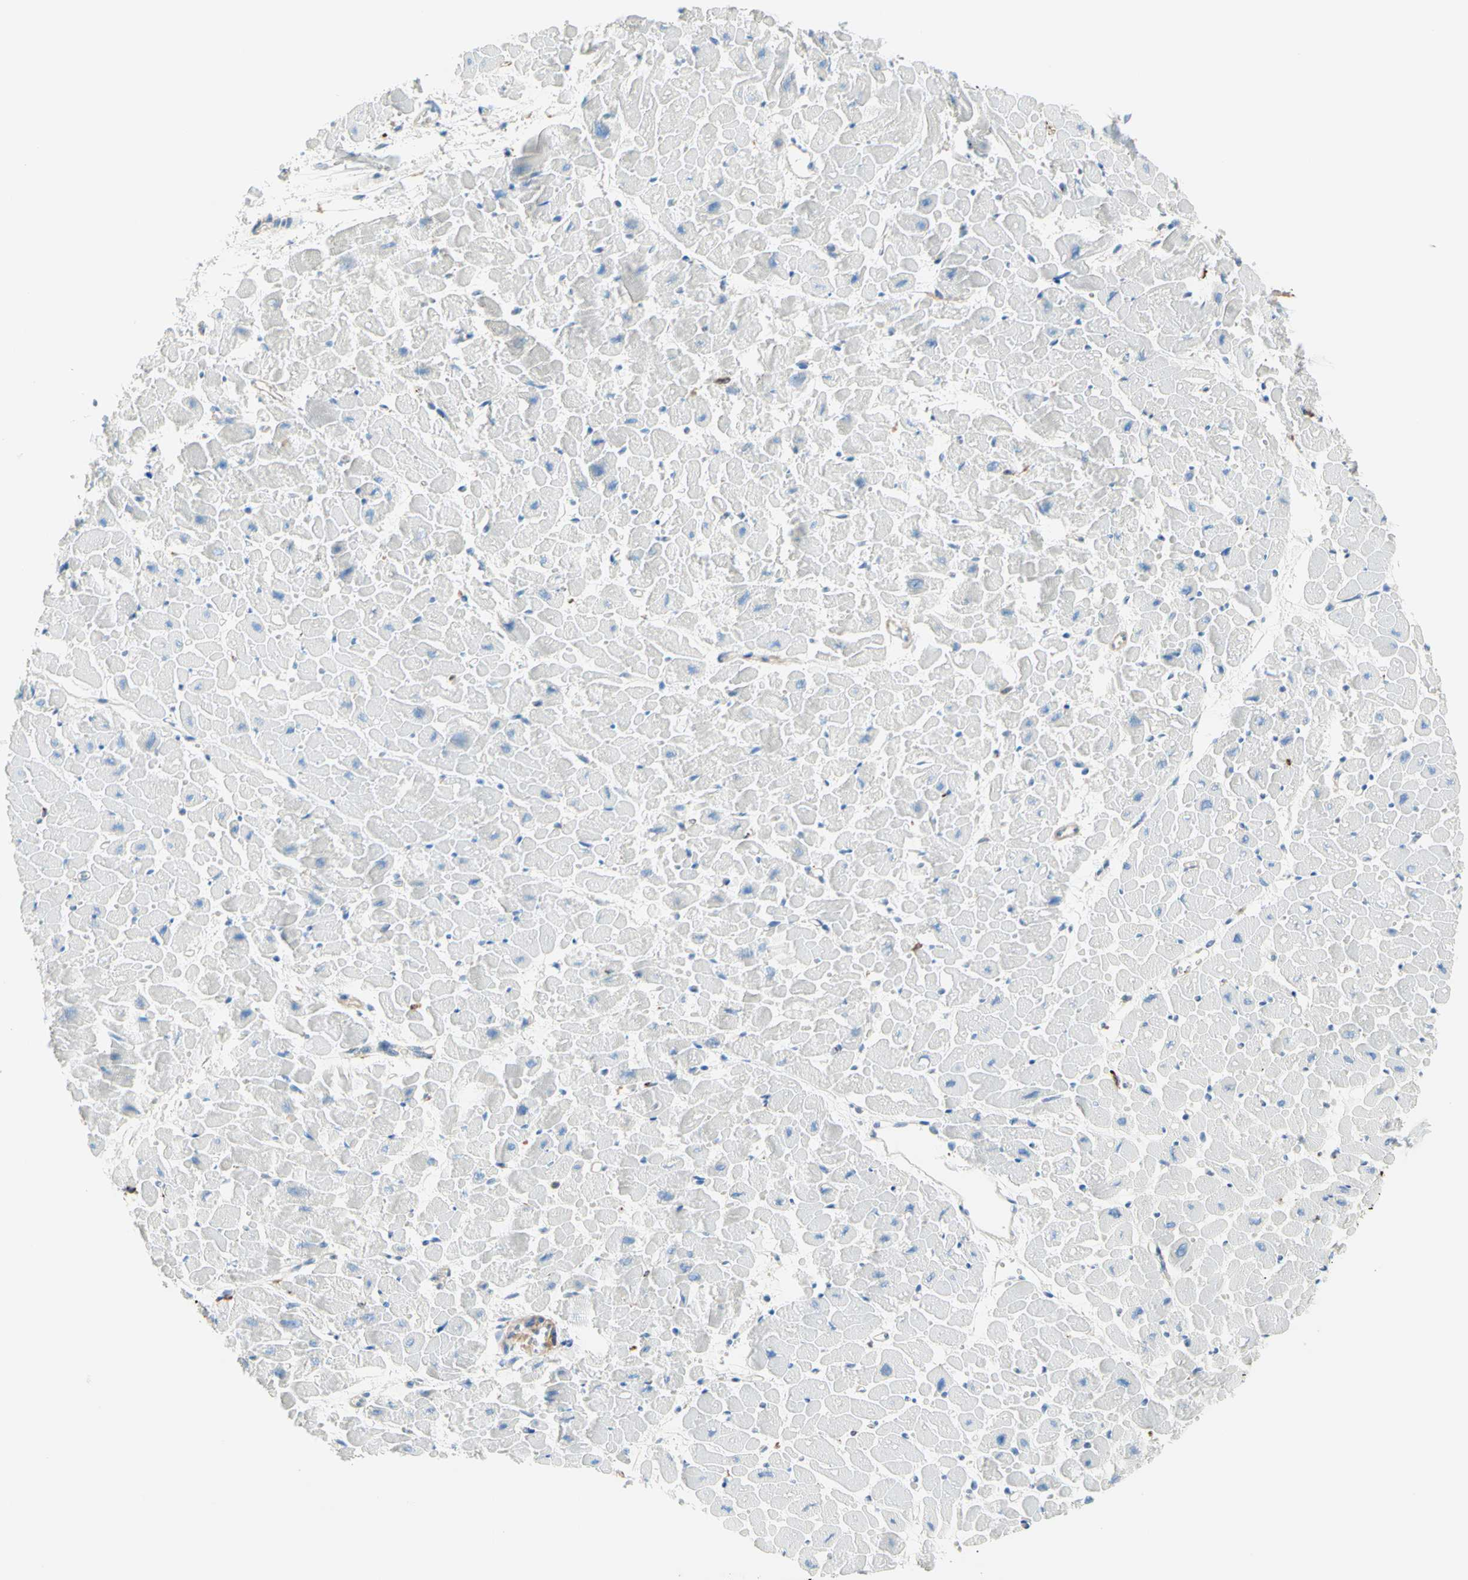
{"staining": {"intensity": "negative", "quantity": "none", "location": "none"}, "tissue": "heart muscle", "cell_type": "Cardiomyocytes", "image_type": "normal", "snomed": [{"axis": "morphology", "description": "Normal tissue, NOS"}, {"axis": "topography", "description": "Heart"}], "caption": "Immunohistochemistry image of benign heart muscle stained for a protein (brown), which shows no staining in cardiomyocytes. (DAB (3,3'-diaminobenzidine) immunohistochemistry (IHC) visualized using brightfield microscopy, high magnification).", "gene": "SEMA4C", "patient": {"sex": "male", "age": 45}}